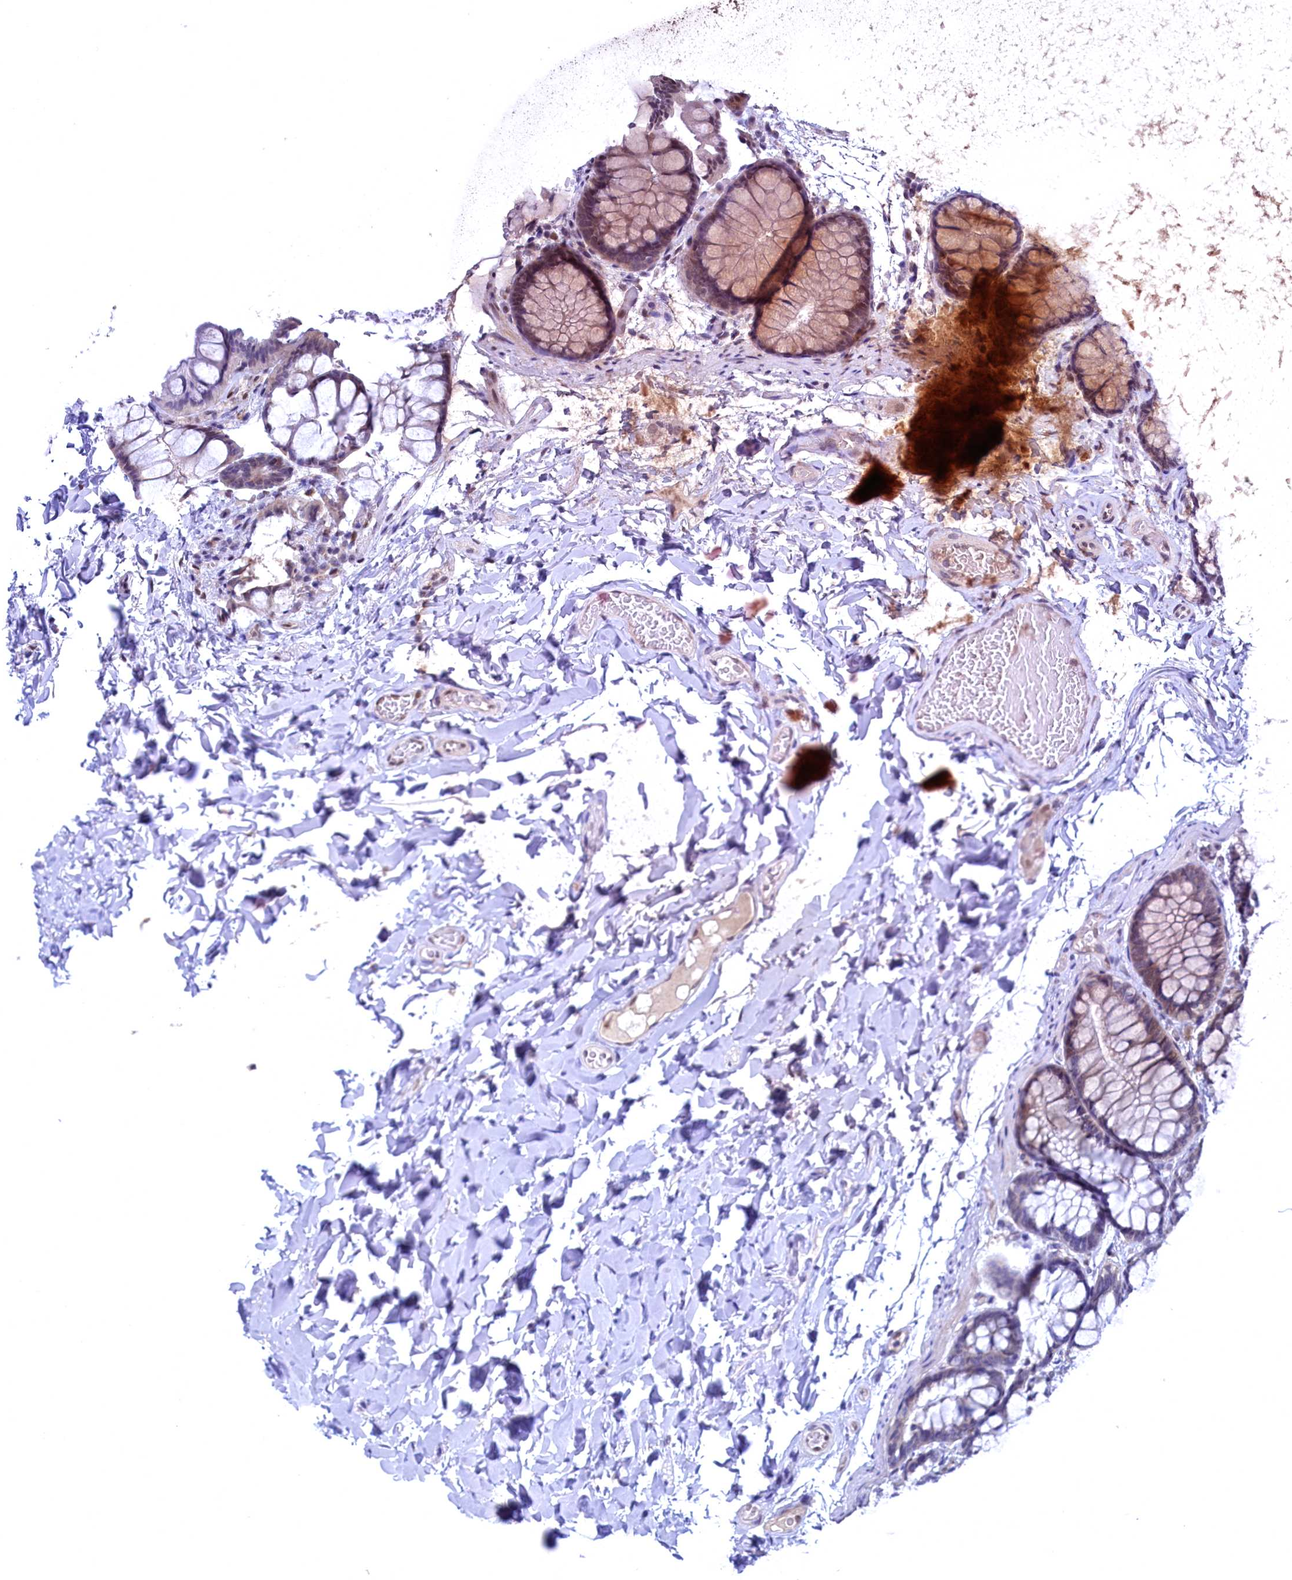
{"staining": {"intensity": "weak", "quantity": "<25%", "location": "cytoplasmic/membranous,nuclear"}, "tissue": "colon", "cell_type": "Endothelial cells", "image_type": "normal", "snomed": [{"axis": "morphology", "description": "Normal tissue, NOS"}, {"axis": "topography", "description": "Colon"}], "caption": "An immunohistochemistry photomicrograph of normal colon is shown. There is no staining in endothelial cells of colon. Nuclei are stained in blue.", "gene": "FLYWCH2", "patient": {"sex": "male", "age": 47}}